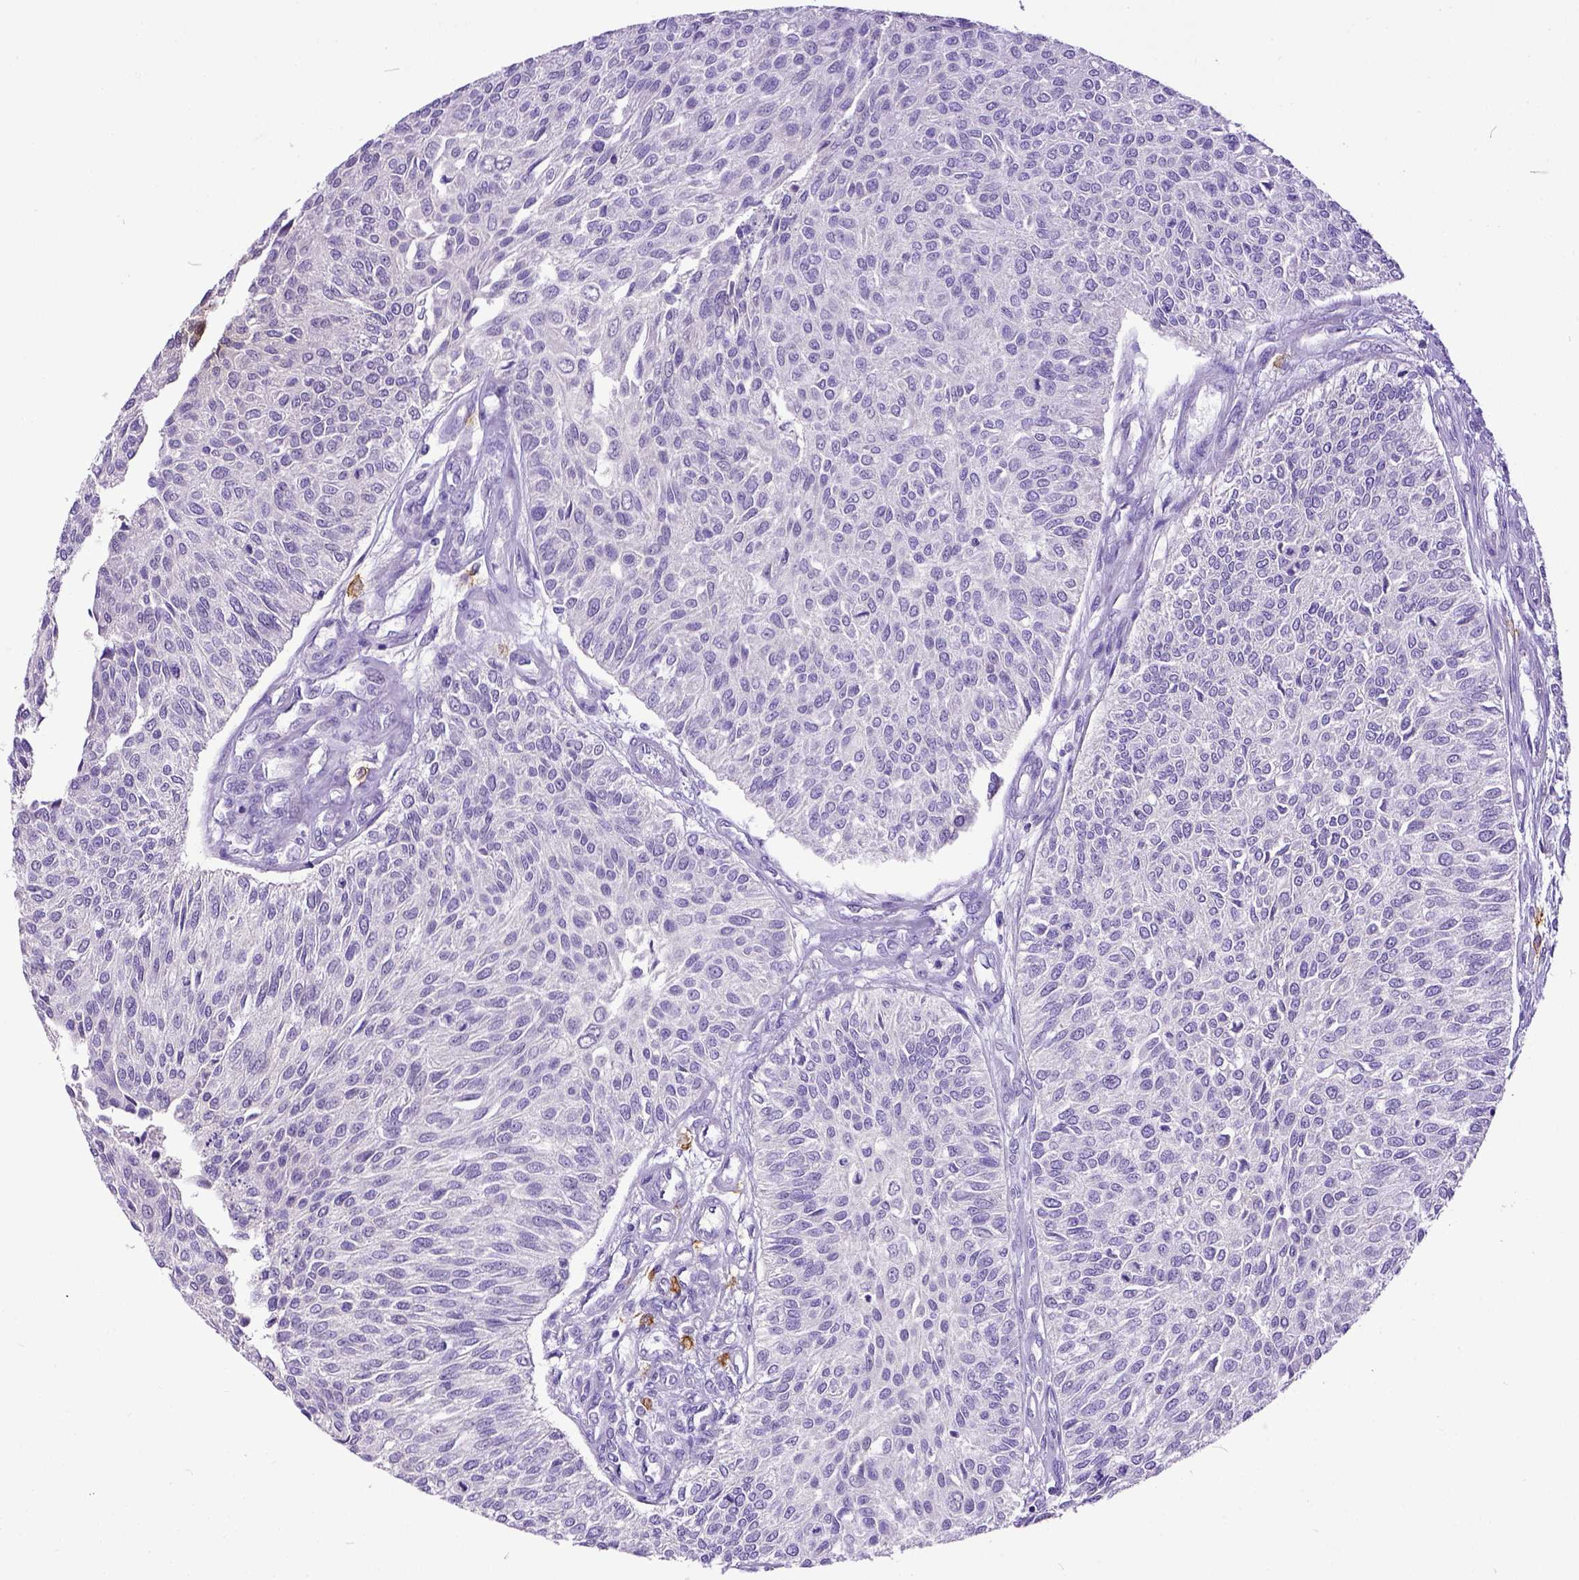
{"staining": {"intensity": "negative", "quantity": "none", "location": "none"}, "tissue": "urothelial cancer", "cell_type": "Tumor cells", "image_type": "cancer", "snomed": [{"axis": "morphology", "description": "Urothelial carcinoma, NOS"}, {"axis": "topography", "description": "Urinary bladder"}], "caption": "This is an IHC micrograph of urothelial cancer. There is no expression in tumor cells.", "gene": "KIT", "patient": {"sex": "male", "age": 55}}